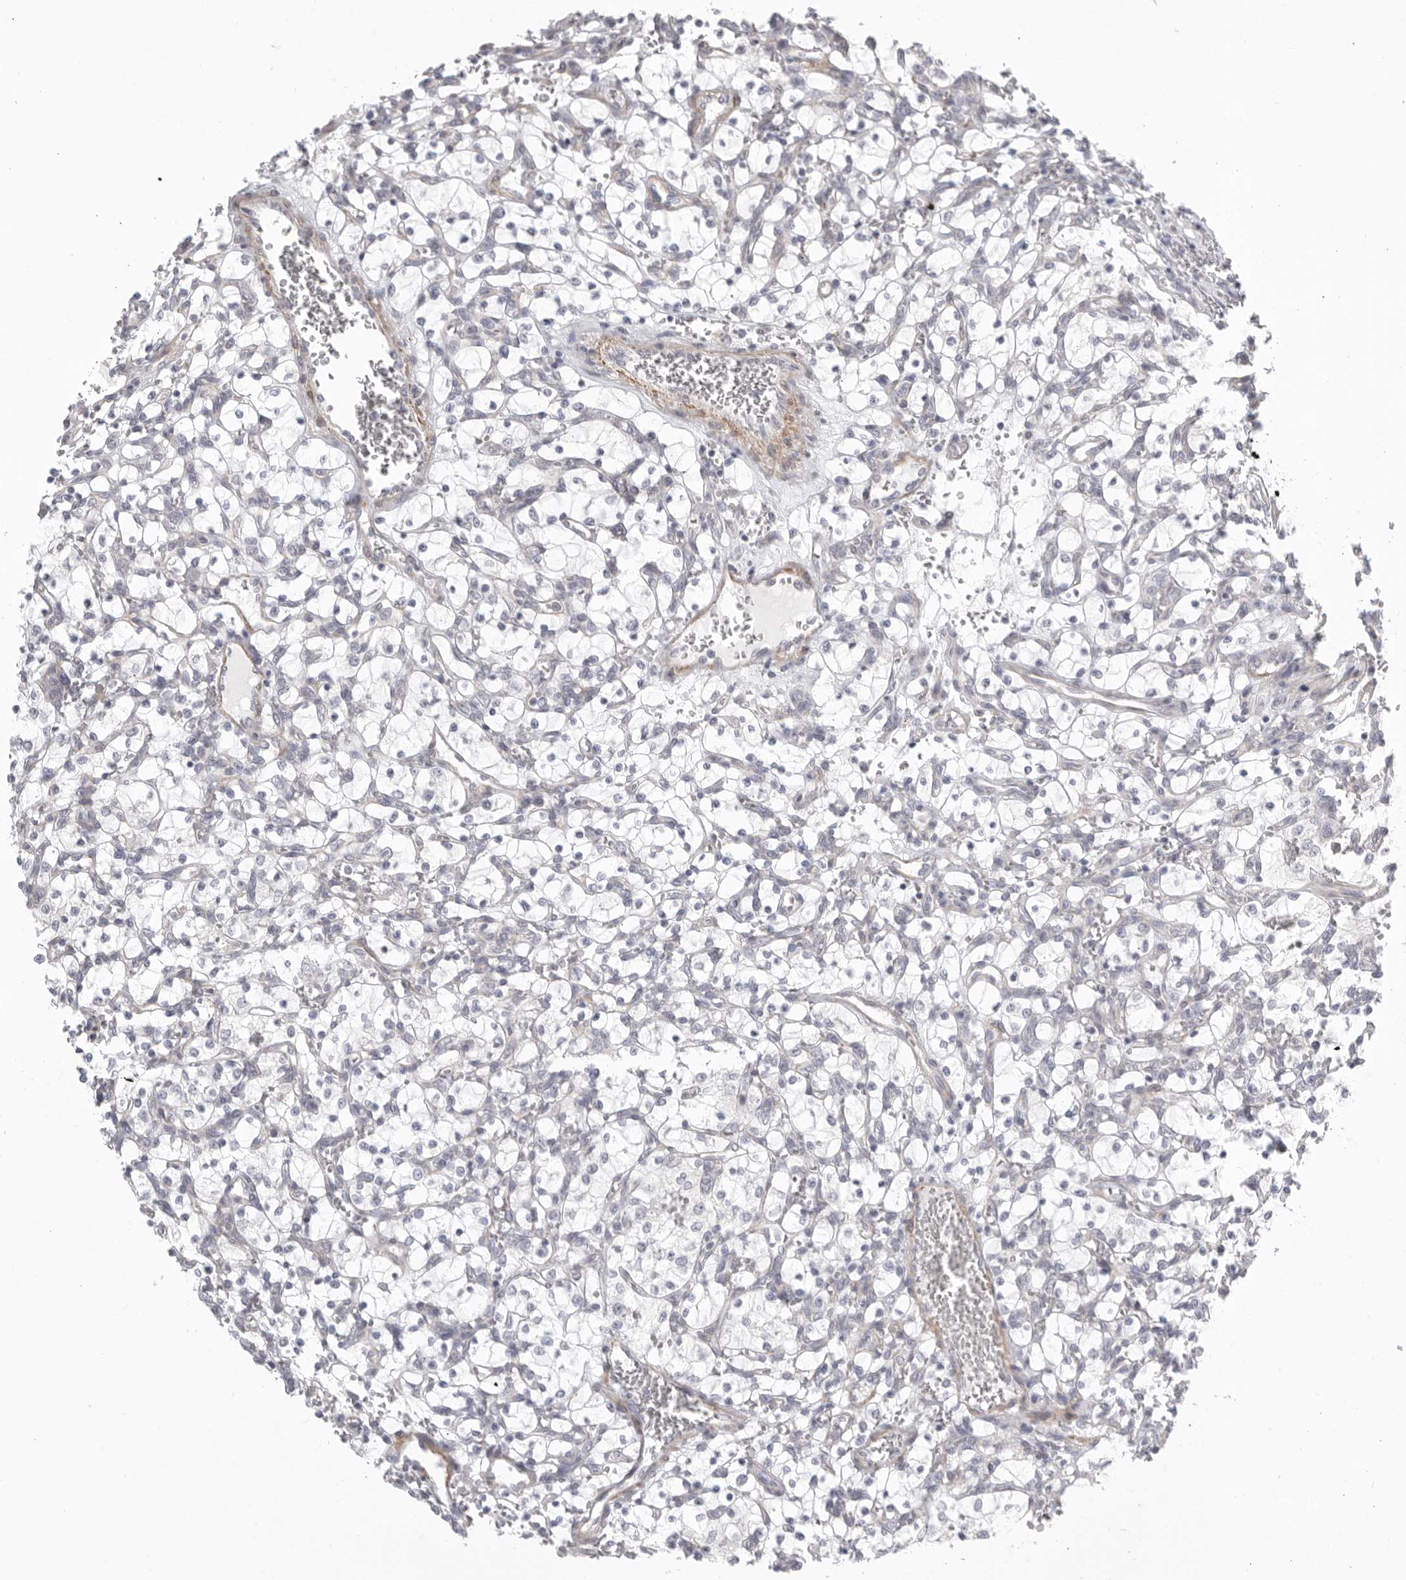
{"staining": {"intensity": "negative", "quantity": "none", "location": "none"}, "tissue": "renal cancer", "cell_type": "Tumor cells", "image_type": "cancer", "snomed": [{"axis": "morphology", "description": "Adenocarcinoma, NOS"}, {"axis": "topography", "description": "Kidney"}], "caption": "The image demonstrates no staining of tumor cells in adenocarcinoma (renal). (Brightfield microscopy of DAB immunohistochemistry at high magnification).", "gene": "STAB2", "patient": {"sex": "female", "age": 69}}